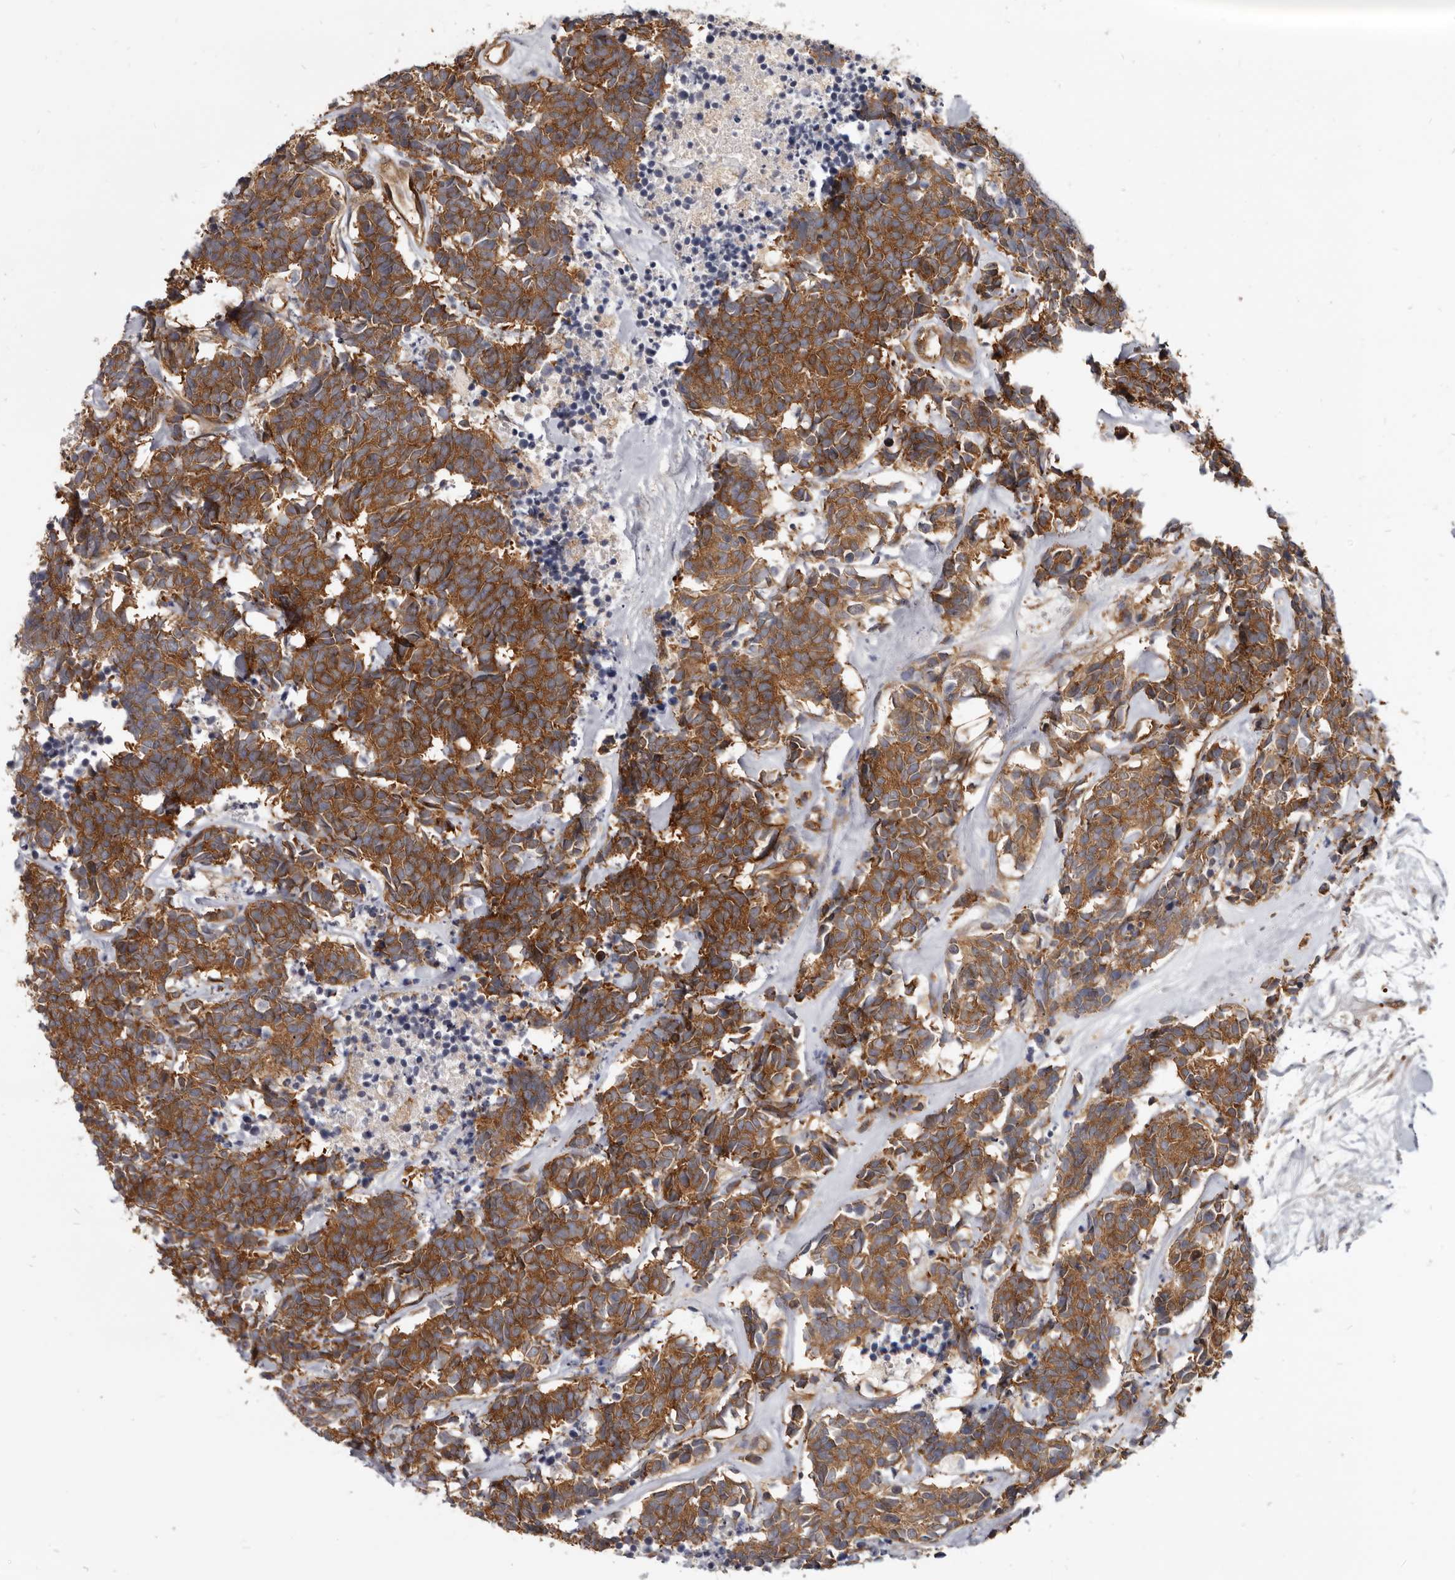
{"staining": {"intensity": "moderate", "quantity": ">75%", "location": "cytoplasmic/membranous"}, "tissue": "carcinoid", "cell_type": "Tumor cells", "image_type": "cancer", "snomed": [{"axis": "morphology", "description": "Carcinoma, NOS"}, {"axis": "morphology", "description": "Carcinoid, malignant, NOS"}, {"axis": "topography", "description": "Urinary bladder"}], "caption": "Immunohistochemistry (IHC) of carcinoma demonstrates medium levels of moderate cytoplasmic/membranous positivity in about >75% of tumor cells.", "gene": "CBL", "patient": {"sex": "male", "age": 57}}